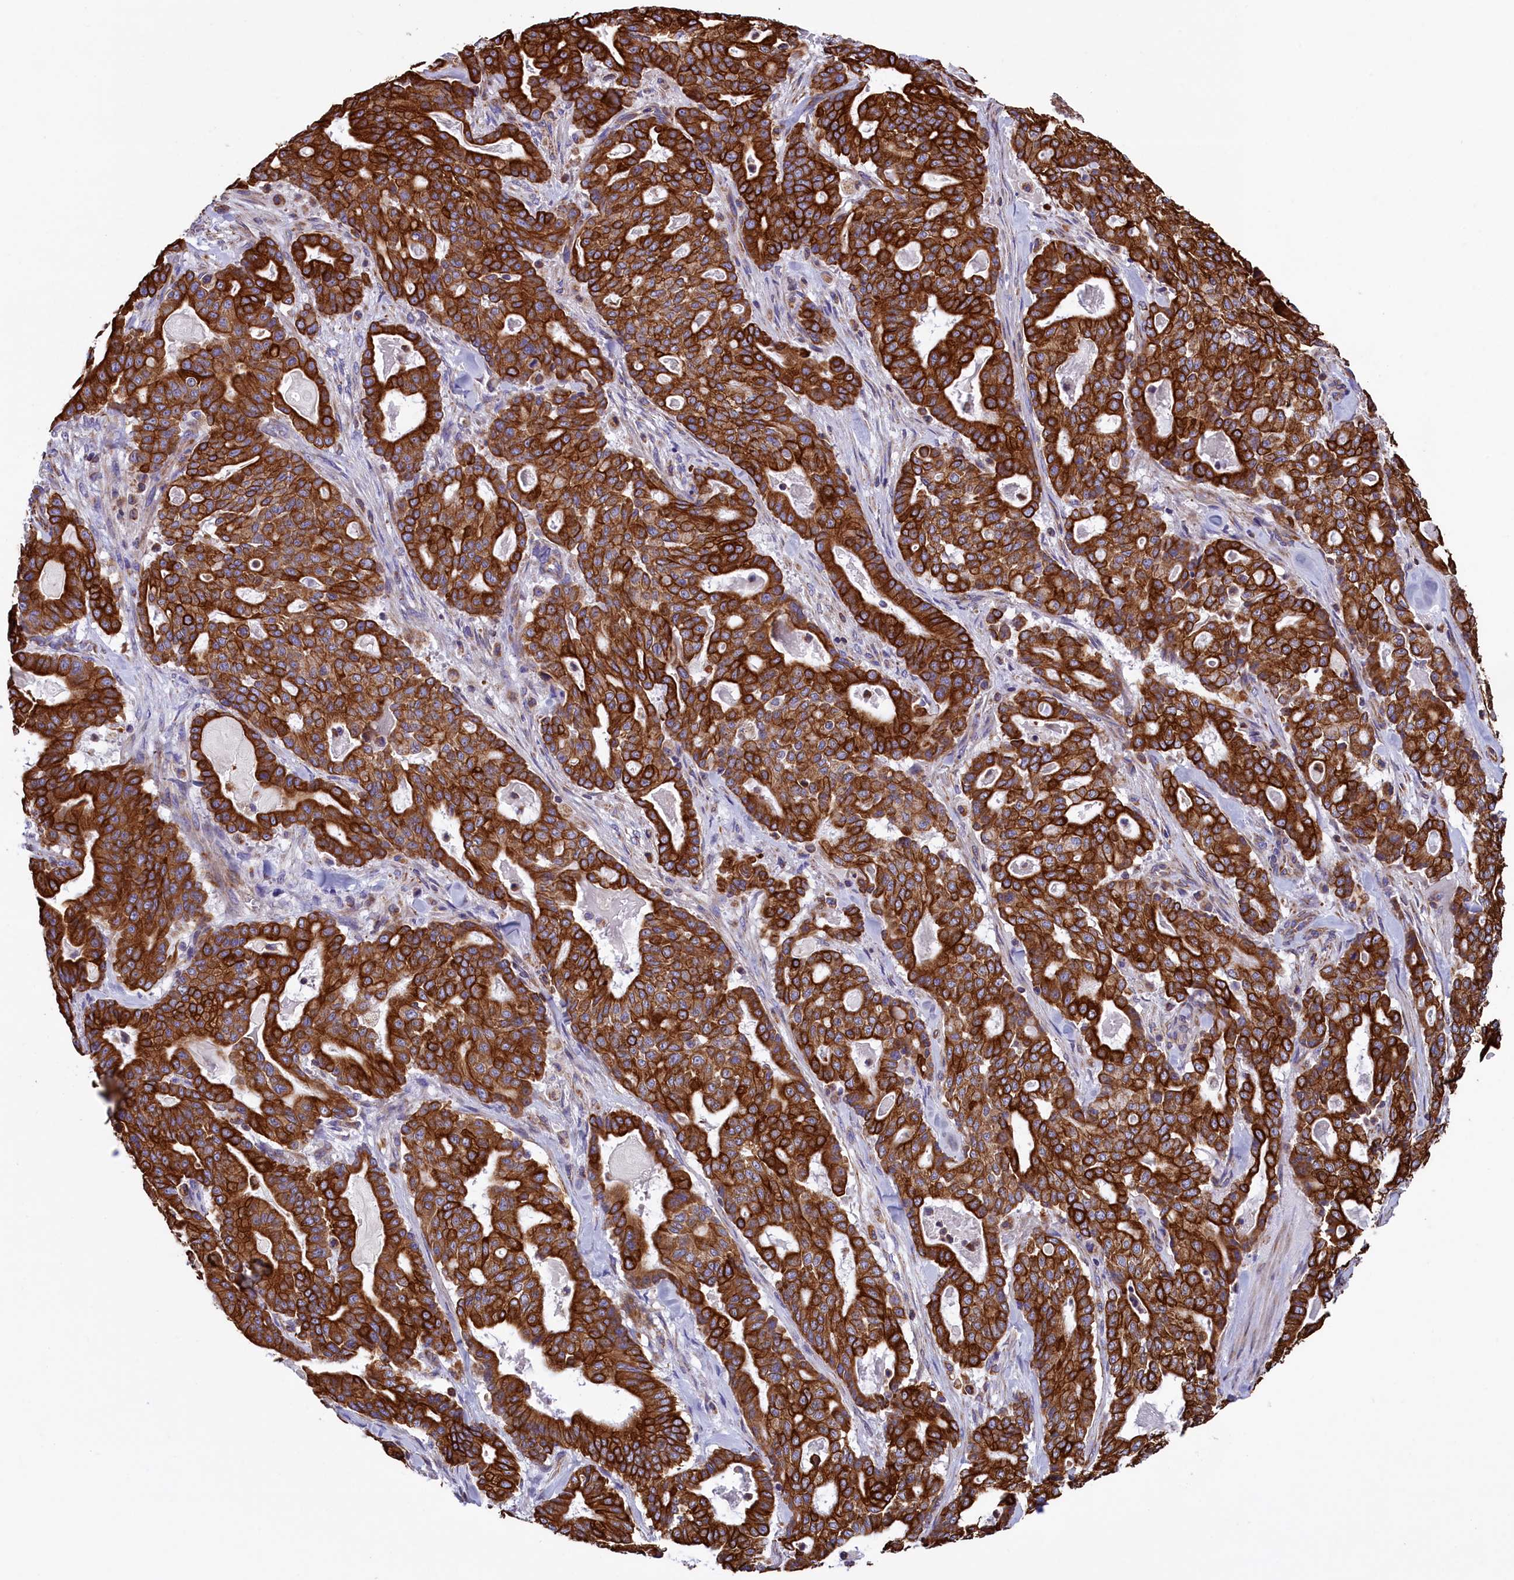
{"staining": {"intensity": "strong", "quantity": ">75%", "location": "cytoplasmic/membranous"}, "tissue": "pancreatic cancer", "cell_type": "Tumor cells", "image_type": "cancer", "snomed": [{"axis": "morphology", "description": "Adenocarcinoma, NOS"}, {"axis": "topography", "description": "Pancreas"}], "caption": "Immunohistochemistry (DAB) staining of pancreatic adenocarcinoma demonstrates strong cytoplasmic/membranous protein positivity in about >75% of tumor cells. (brown staining indicates protein expression, while blue staining denotes nuclei).", "gene": "GATB", "patient": {"sex": "male", "age": 63}}